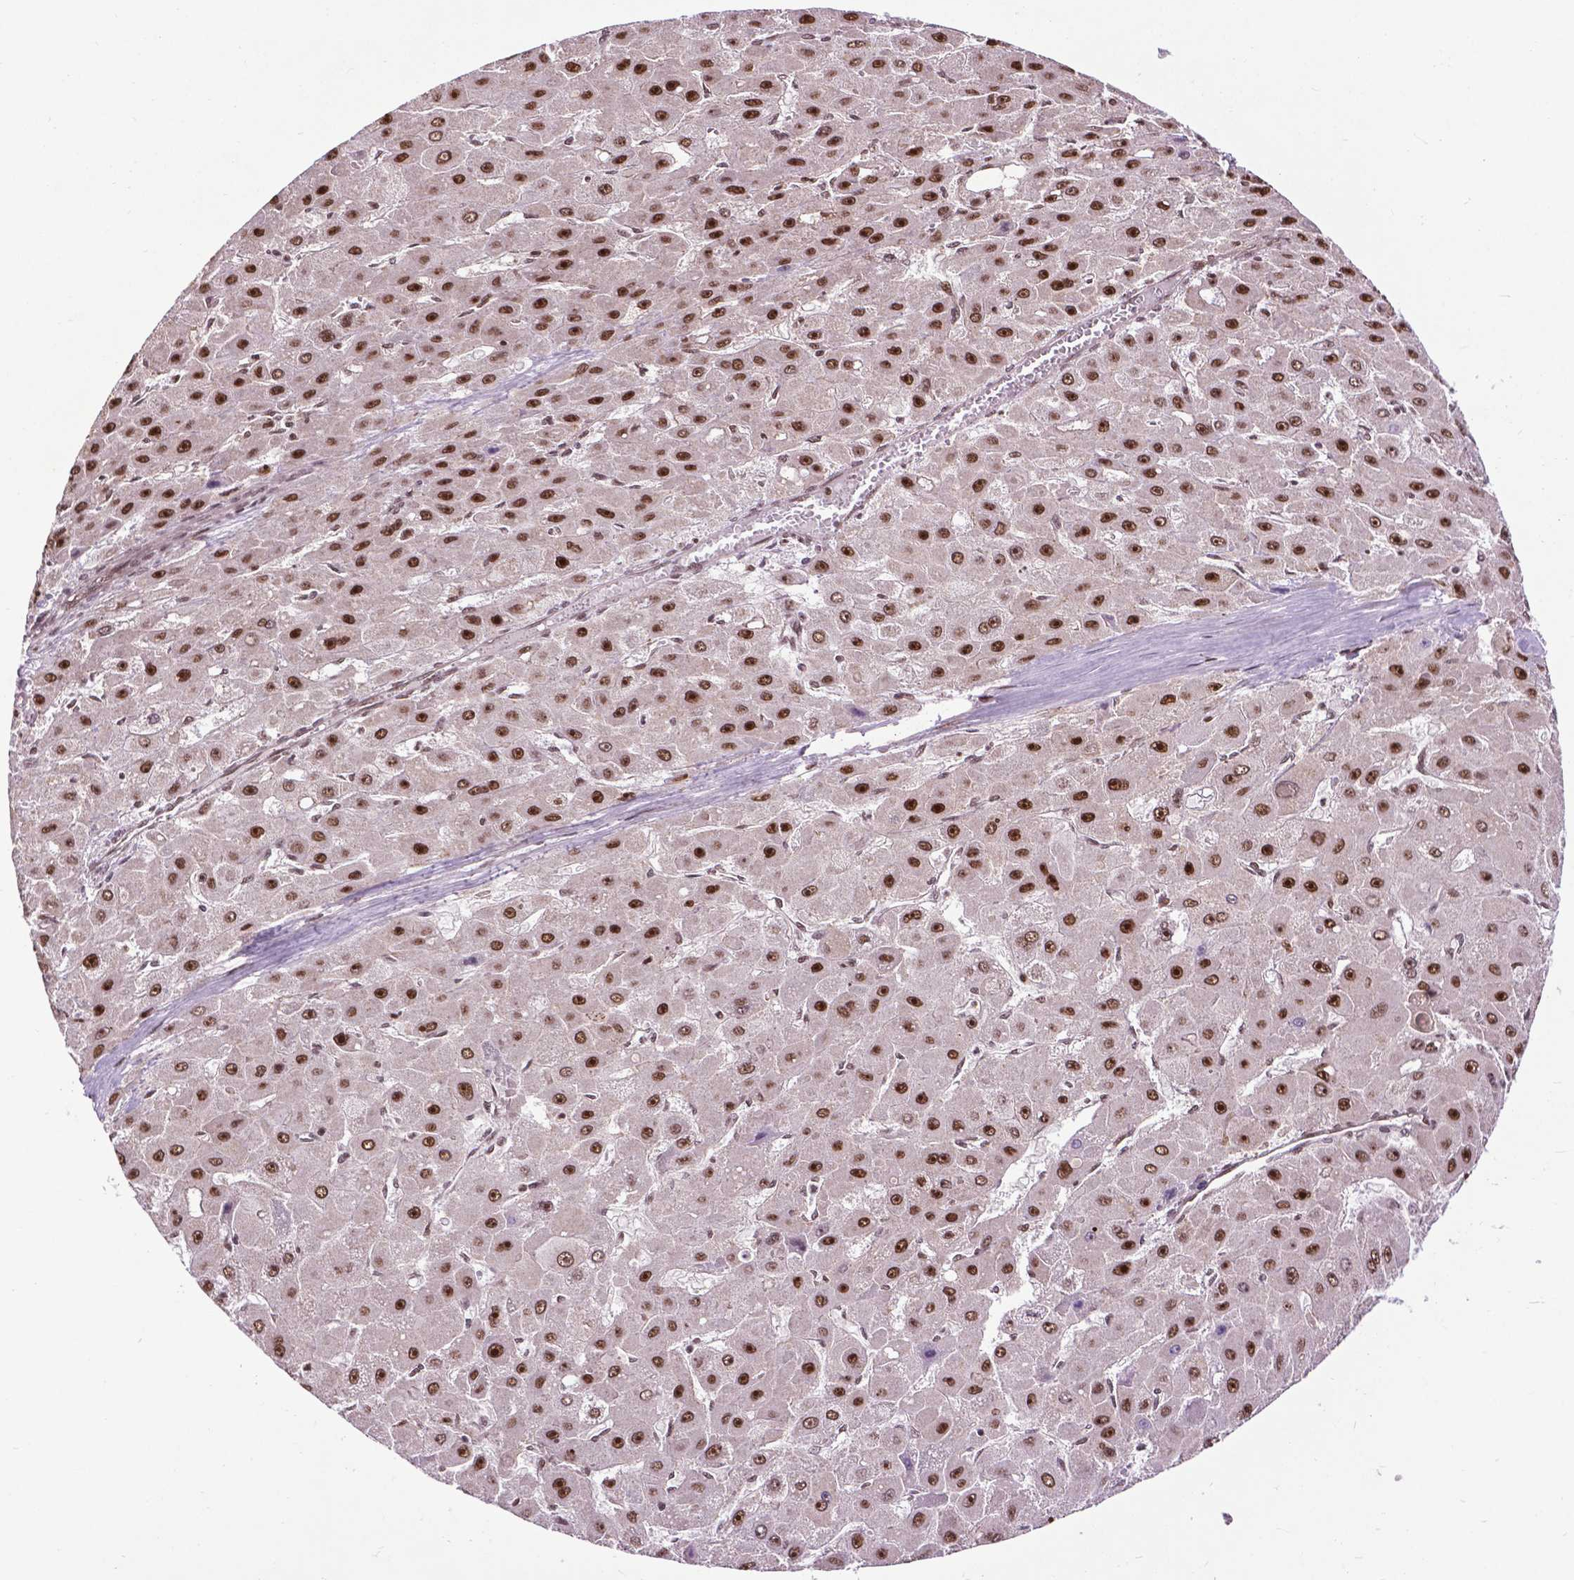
{"staining": {"intensity": "strong", "quantity": ">75%", "location": "nuclear"}, "tissue": "liver cancer", "cell_type": "Tumor cells", "image_type": "cancer", "snomed": [{"axis": "morphology", "description": "Carcinoma, Hepatocellular, NOS"}, {"axis": "topography", "description": "Liver"}], "caption": "There is high levels of strong nuclear positivity in tumor cells of liver cancer (hepatocellular carcinoma), as demonstrated by immunohistochemical staining (brown color).", "gene": "EAF1", "patient": {"sex": "female", "age": 25}}